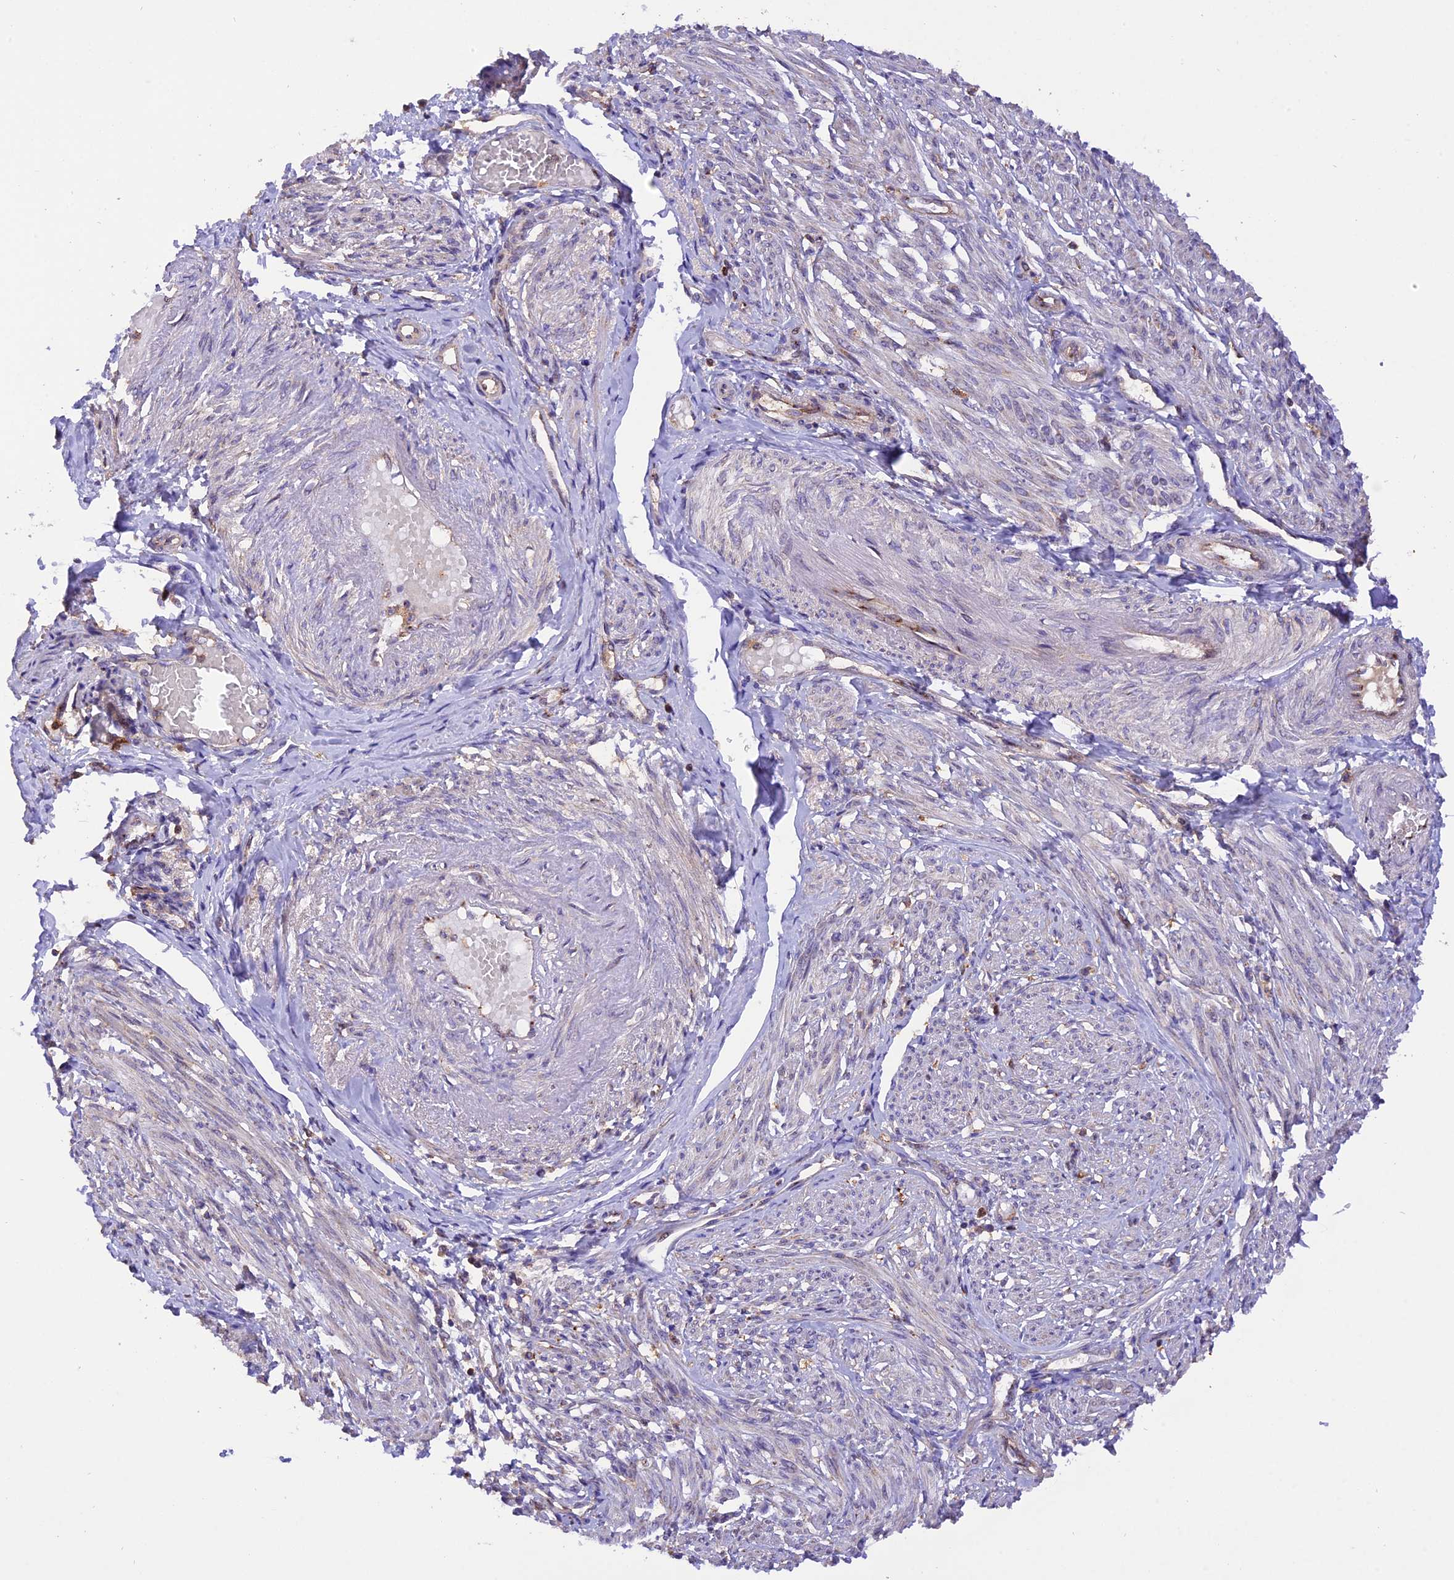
{"staining": {"intensity": "negative", "quantity": "none", "location": "none"}, "tissue": "smooth muscle", "cell_type": "Smooth muscle cells", "image_type": "normal", "snomed": [{"axis": "morphology", "description": "Normal tissue, NOS"}, {"axis": "topography", "description": "Smooth muscle"}], "caption": "This is an IHC micrograph of unremarkable smooth muscle. There is no staining in smooth muscle cells.", "gene": "PEX3", "patient": {"sex": "female", "age": 39}}